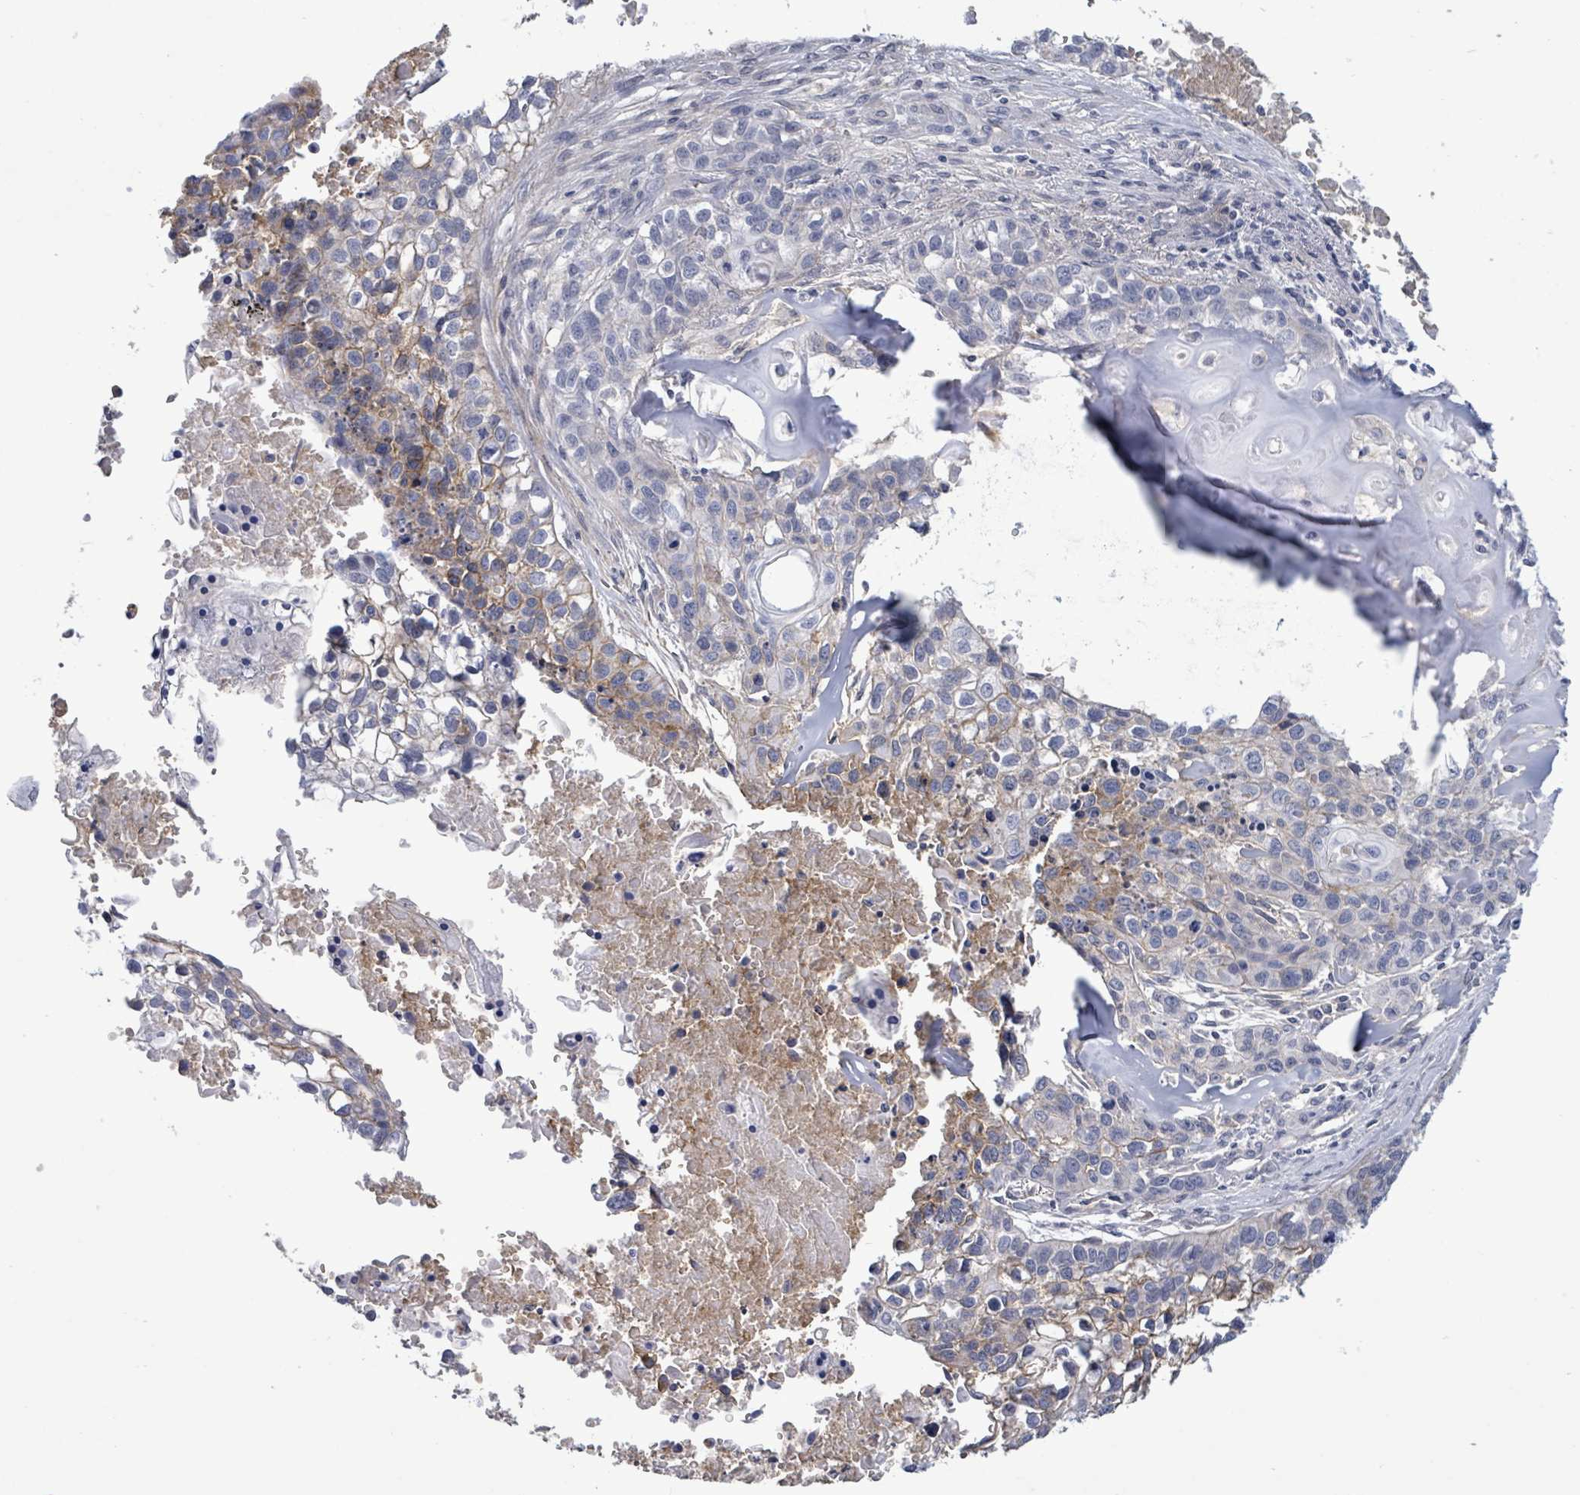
{"staining": {"intensity": "weak", "quantity": "<25%", "location": "cytoplasmic/membranous"}, "tissue": "lung cancer", "cell_type": "Tumor cells", "image_type": "cancer", "snomed": [{"axis": "morphology", "description": "Squamous cell carcinoma, NOS"}, {"axis": "topography", "description": "Lung"}], "caption": "This is an immunohistochemistry (IHC) photomicrograph of human lung cancer (squamous cell carcinoma). There is no positivity in tumor cells.", "gene": "BSG", "patient": {"sex": "male", "age": 74}}